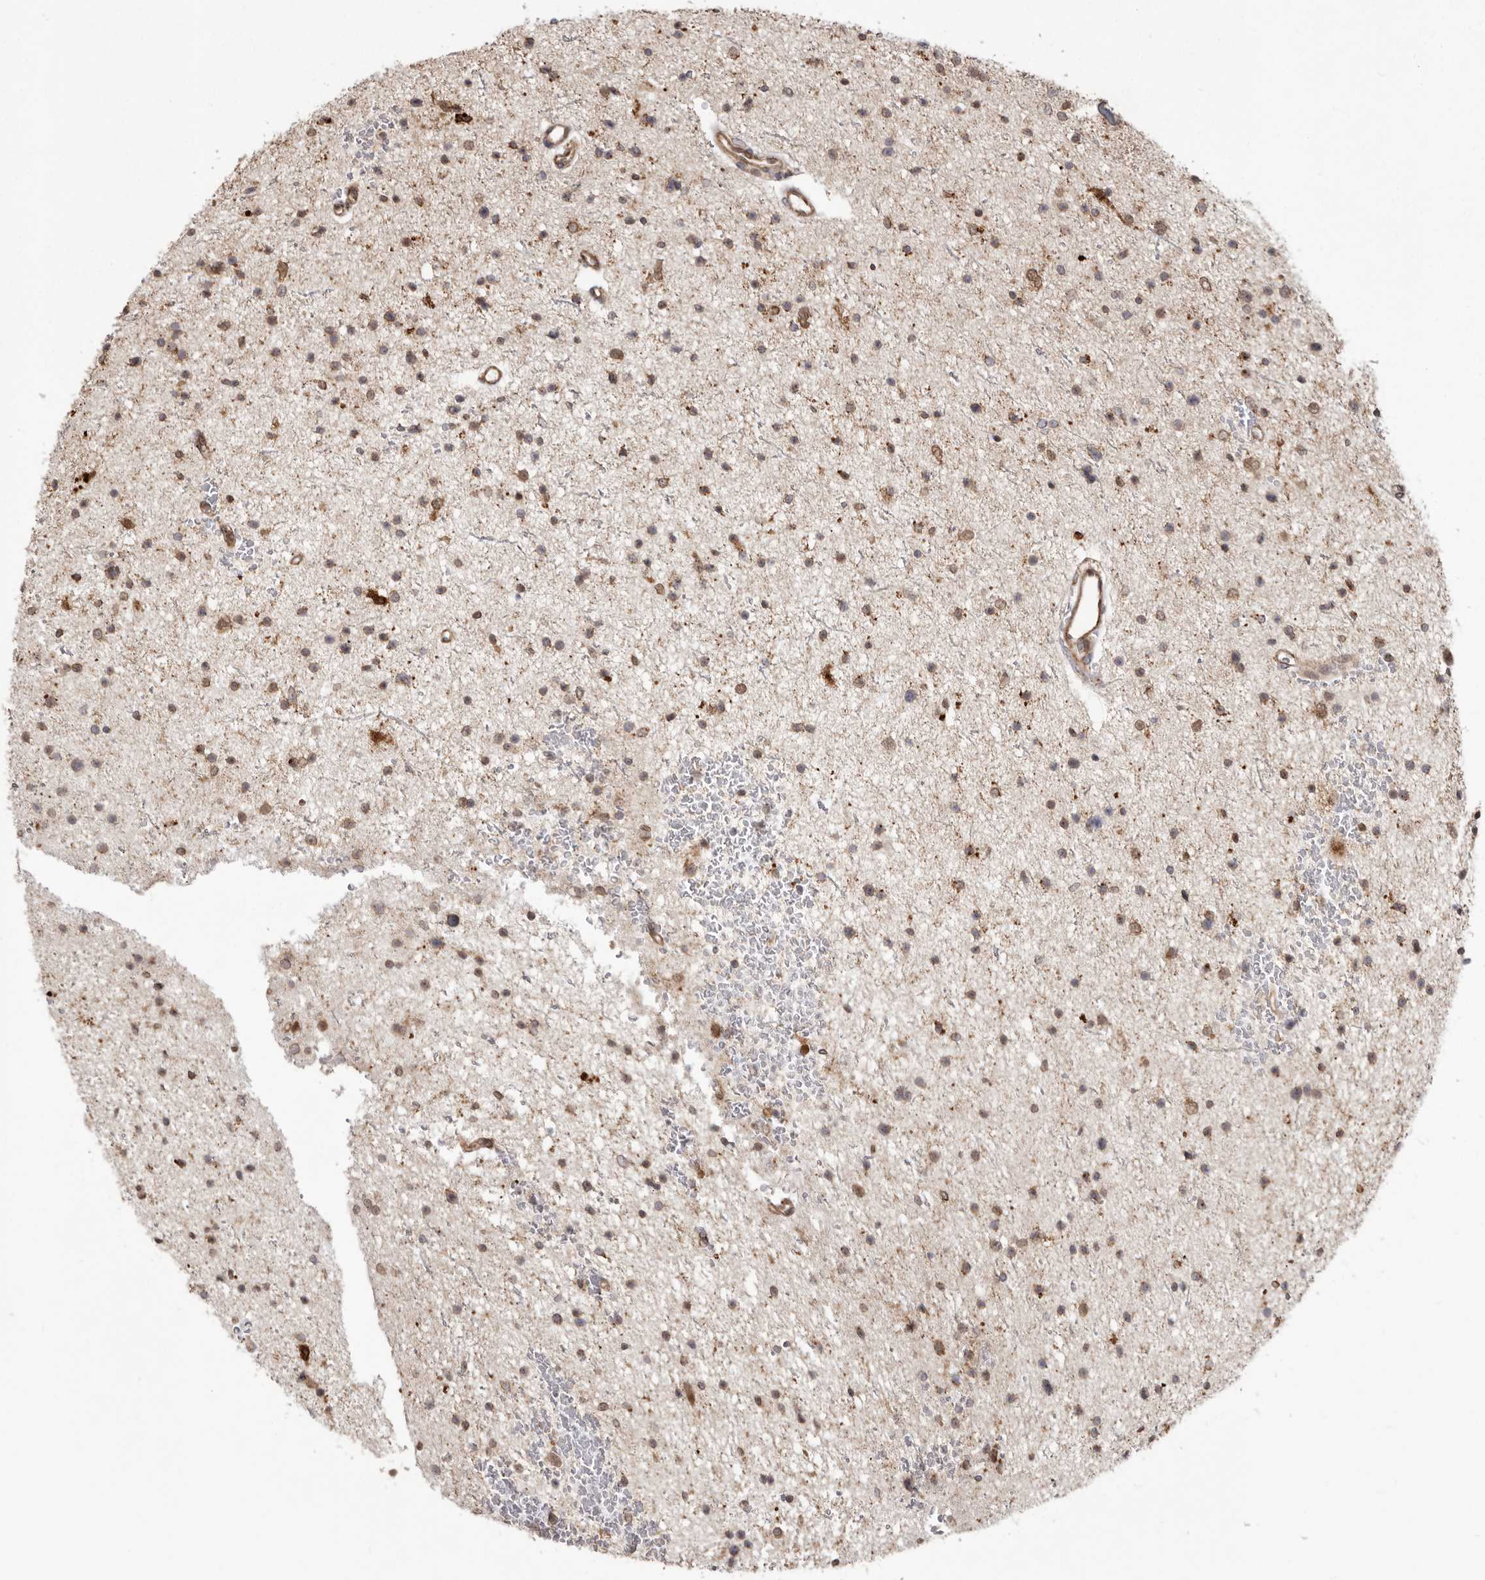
{"staining": {"intensity": "moderate", "quantity": ">75%", "location": "cytoplasmic/membranous"}, "tissue": "glioma", "cell_type": "Tumor cells", "image_type": "cancer", "snomed": [{"axis": "morphology", "description": "Glioma, malignant, Low grade"}, {"axis": "topography", "description": "Brain"}], "caption": "IHC of glioma reveals medium levels of moderate cytoplasmic/membranous expression in about >75% of tumor cells. (brown staining indicates protein expression, while blue staining denotes nuclei).", "gene": "NUP43", "patient": {"sex": "female", "age": 37}}